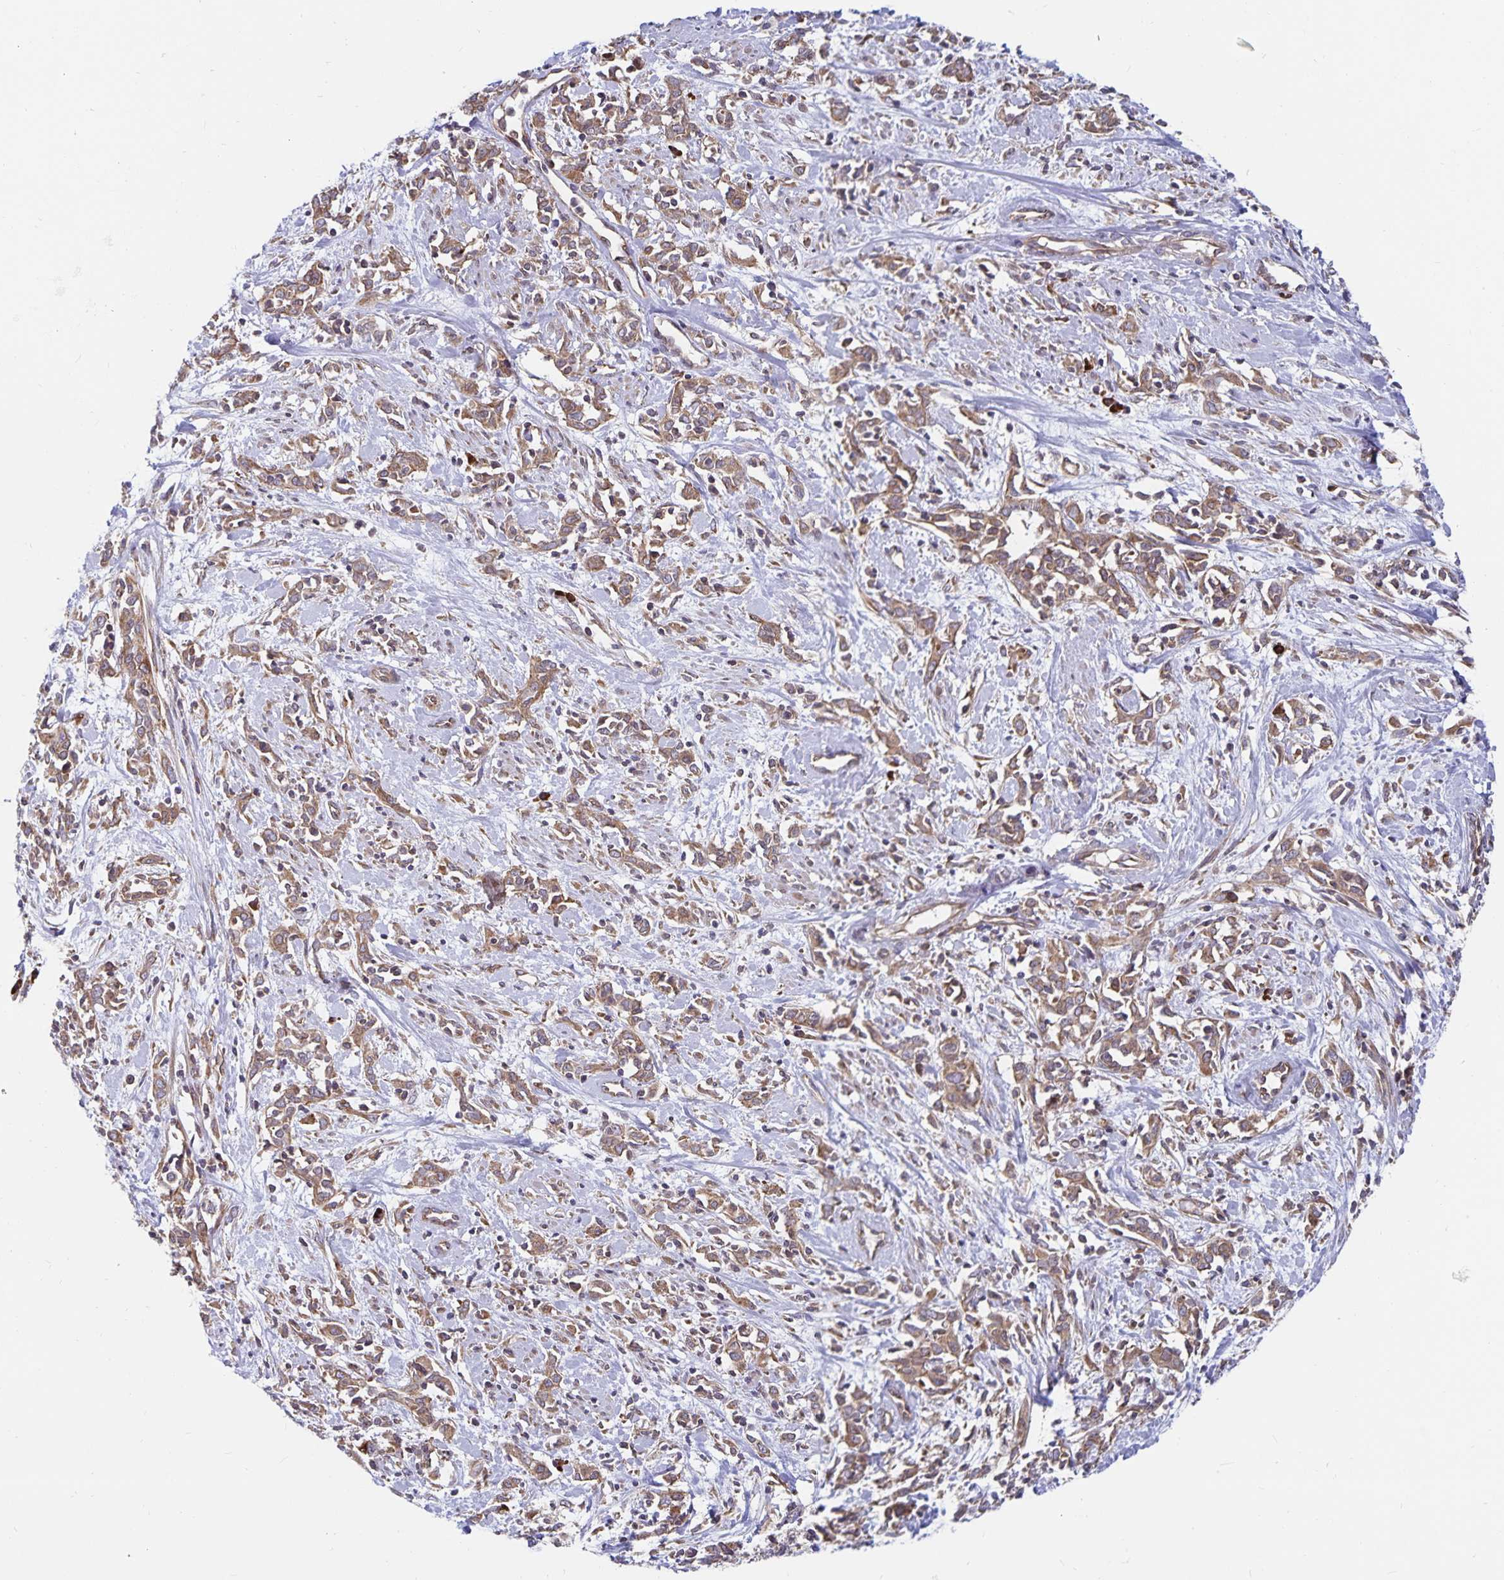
{"staining": {"intensity": "moderate", "quantity": ">75%", "location": "cytoplasmic/membranous"}, "tissue": "cervical cancer", "cell_type": "Tumor cells", "image_type": "cancer", "snomed": [{"axis": "morphology", "description": "Adenocarcinoma, NOS"}, {"axis": "topography", "description": "Cervix"}], "caption": "Protein expression by IHC displays moderate cytoplasmic/membranous positivity in about >75% of tumor cells in cervical cancer.", "gene": "SEC62", "patient": {"sex": "female", "age": 40}}